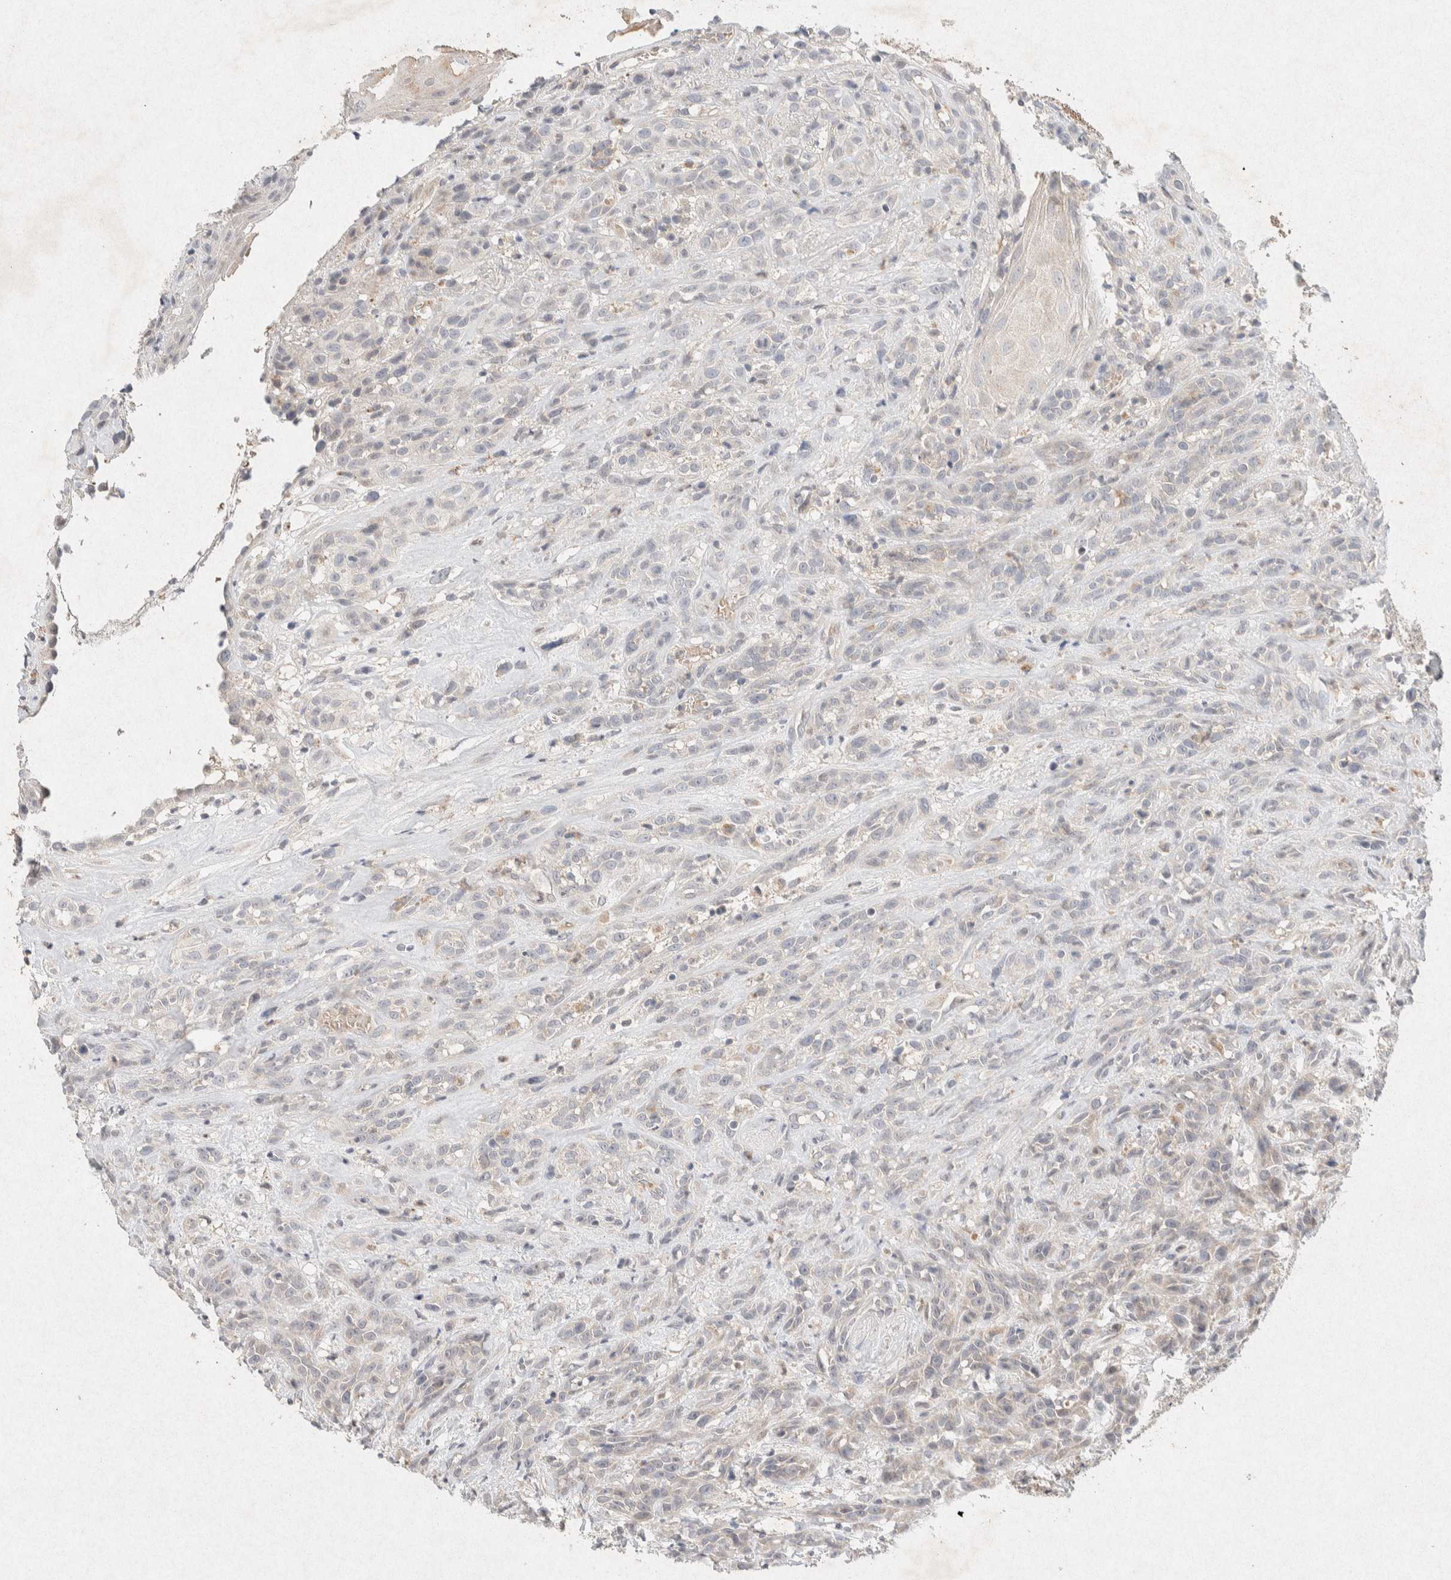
{"staining": {"intensity": "negative", "quantity": "none", "location": "none"}, "tissue": "head and neck cancer", "cell_type": "Tumor cells", "image_type": "cancer", "snomed": [{"axis": "morphology", "description": "Normal tissue, NOS"}, {"axis": "morphology", "description": "Squamous cell carcinoma, NOS"}, {"axis": "topography", "description": "Cartilage tissue"}, {"axis": "topography", "description": "Head-Neck"}], "caption": "IHC micrograph of head and neck squamous cell carcinoma stained for a protein (brown), which displays no positivity in tumor cells.", "gene": "GNAI1", "patient": {"sex": "male", "age": 62}}